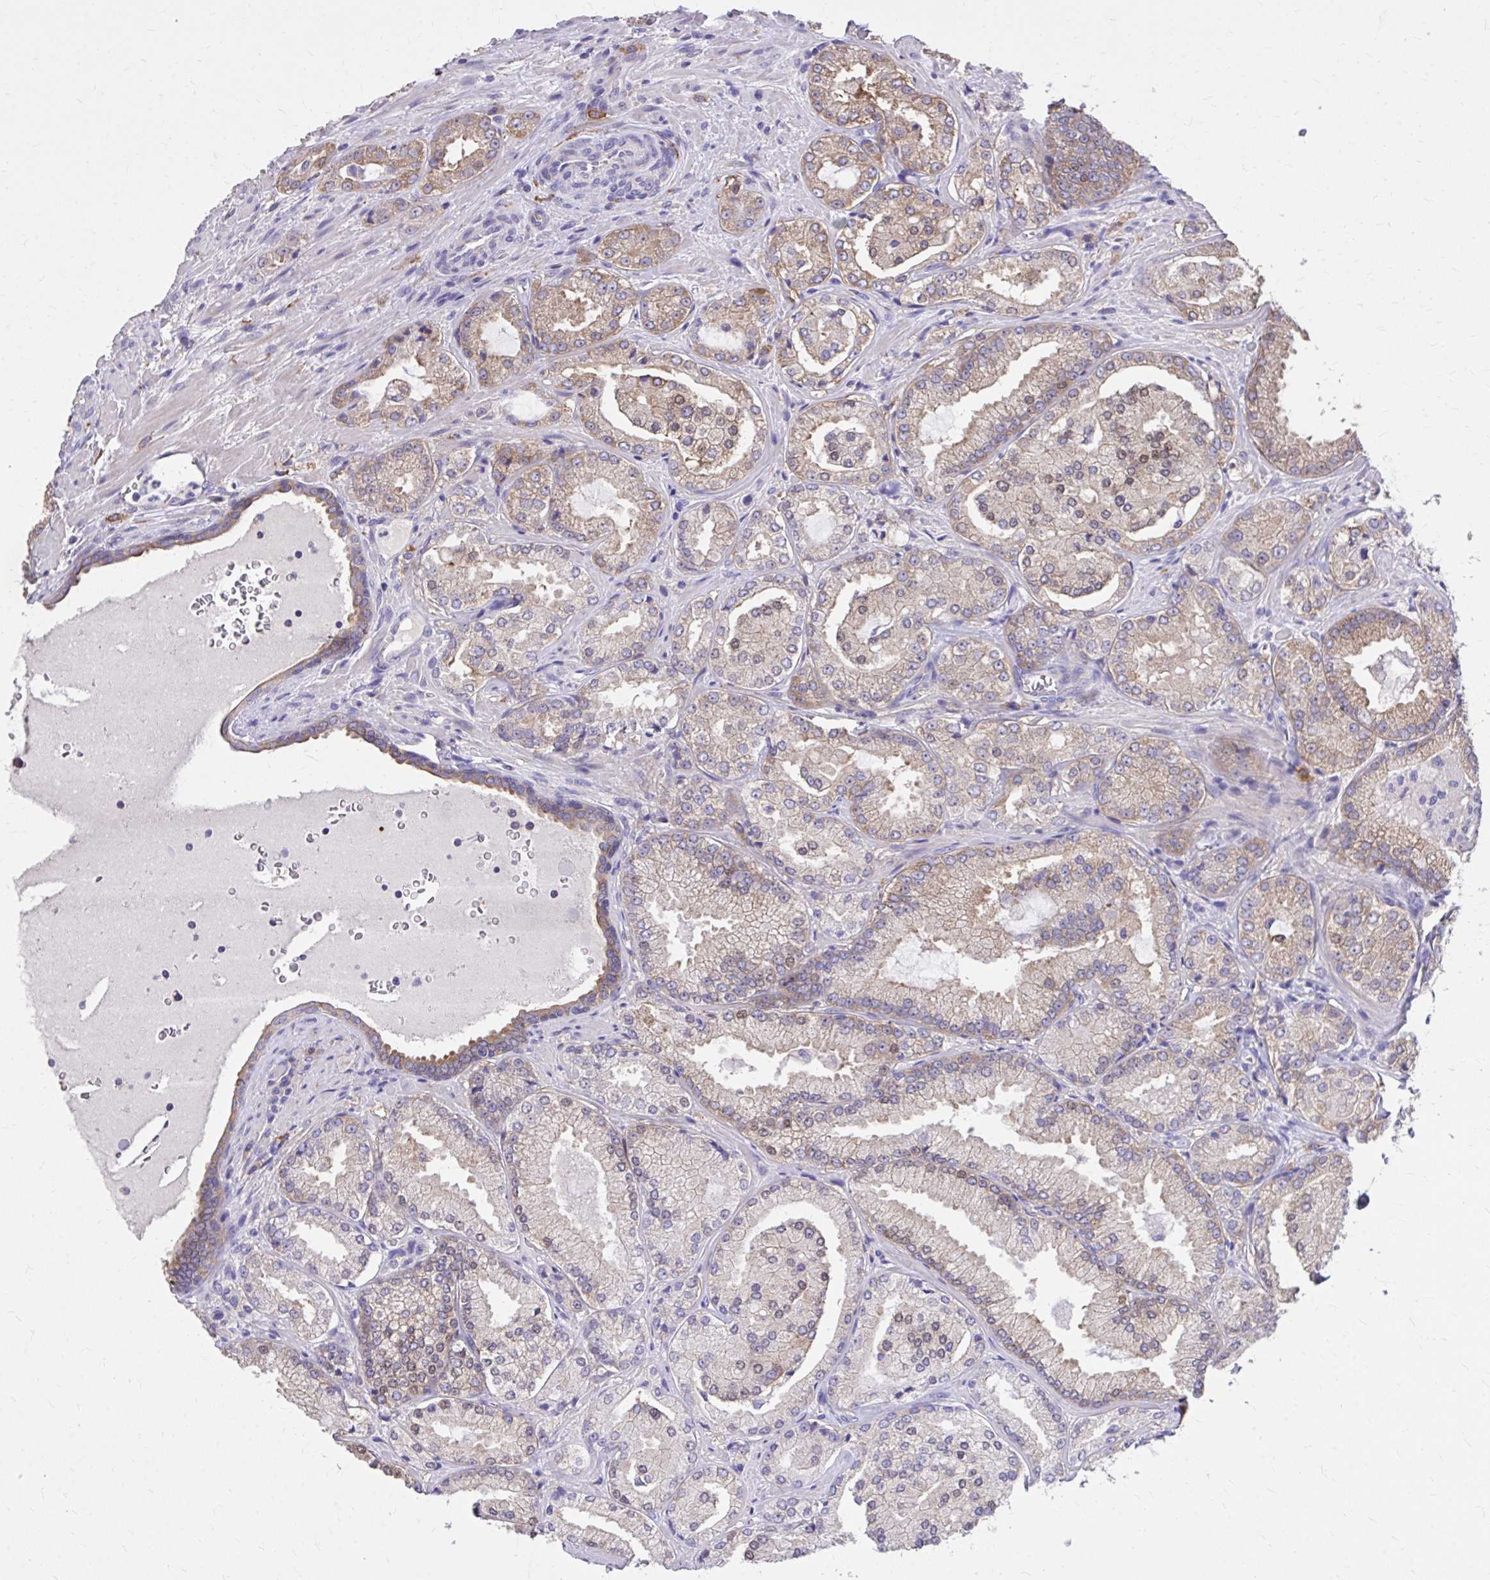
{"staining": {"intensity": "moderate", "quantity": "25%-75%", "location": "cytoplasmic/membranous,nuclear"}, "tissue": "prostate cancer", "cell_type": "Tumor cells", "image_type": "cancer", "snomed": [{"axis": "morphology", "description": "Adenocarcinoma, High grade"}, {"axis": "topography", "description": "Prostate"}], "caption": "Immunohistochemical staining of prostate adenocarcinoma (high-grade) demonstrates moderate cytoplasmic/membranous and nuclear protein positivity in about 25%-75% of tumor cells.", "gene": "EPB41L1", "patient": {"sex": "male", "age": 73}}